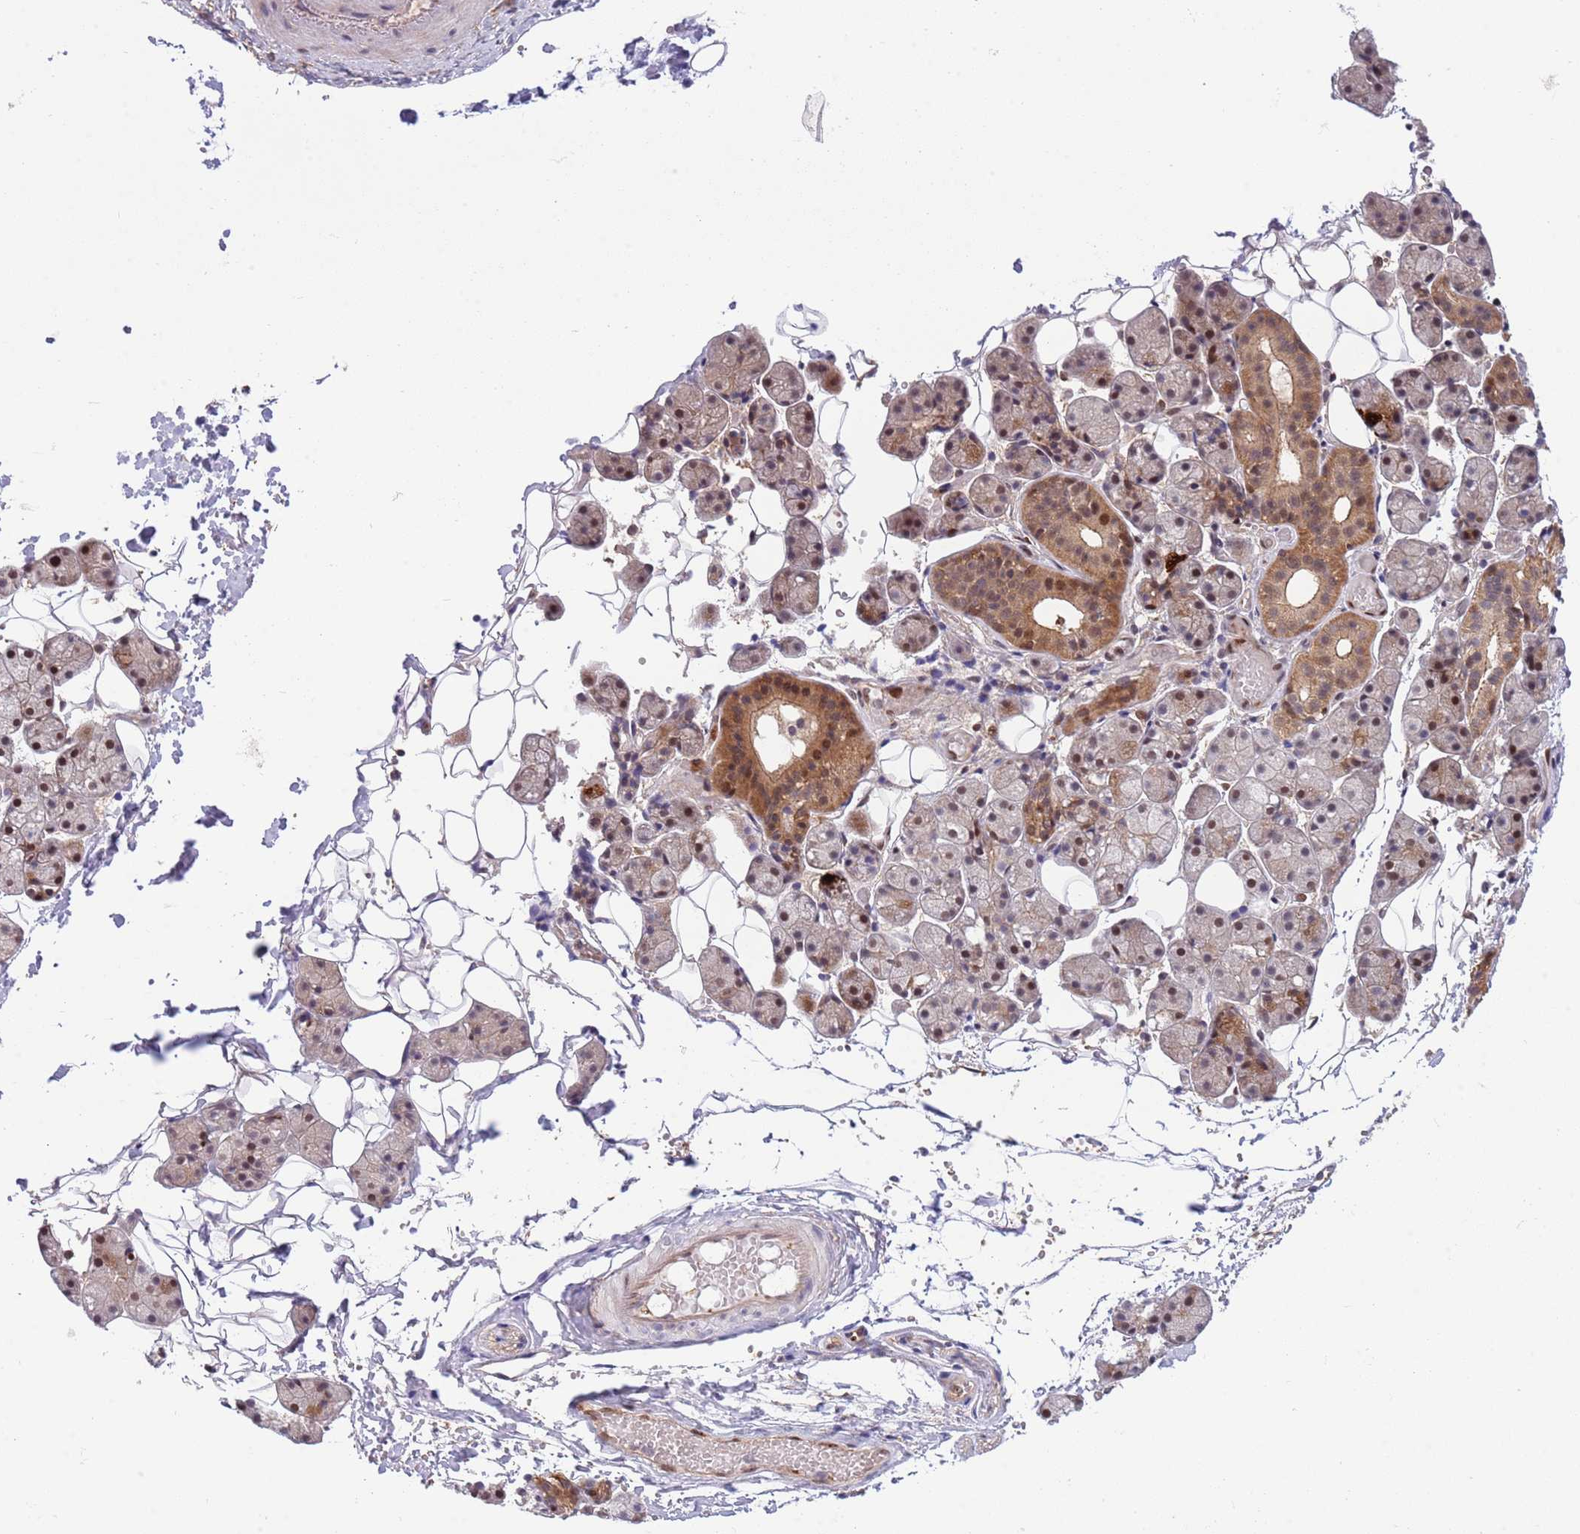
{"staining": {"intensity": "moderate", "quantity": "<25%", "location": "cytoplasmic/membranous,nuclear"}, "tissue": "salivary gland", "cell_type": "Glandular cells", "image_type": "normal", "snomed": [{"axis": "morphology", "description": "Normal tissue, NOS"}, {"axis": "topography", "description": "Salivary gland"}], "caption": "Immunohistochemistry (DAB) staining of normal human salivary gland displays moderate cytoplasmic/membranous,nuclear protein positivity in approximately <25% of glandular cells.", "gene": "TBX10", "patient": {"sex": "female", "age": 33}}